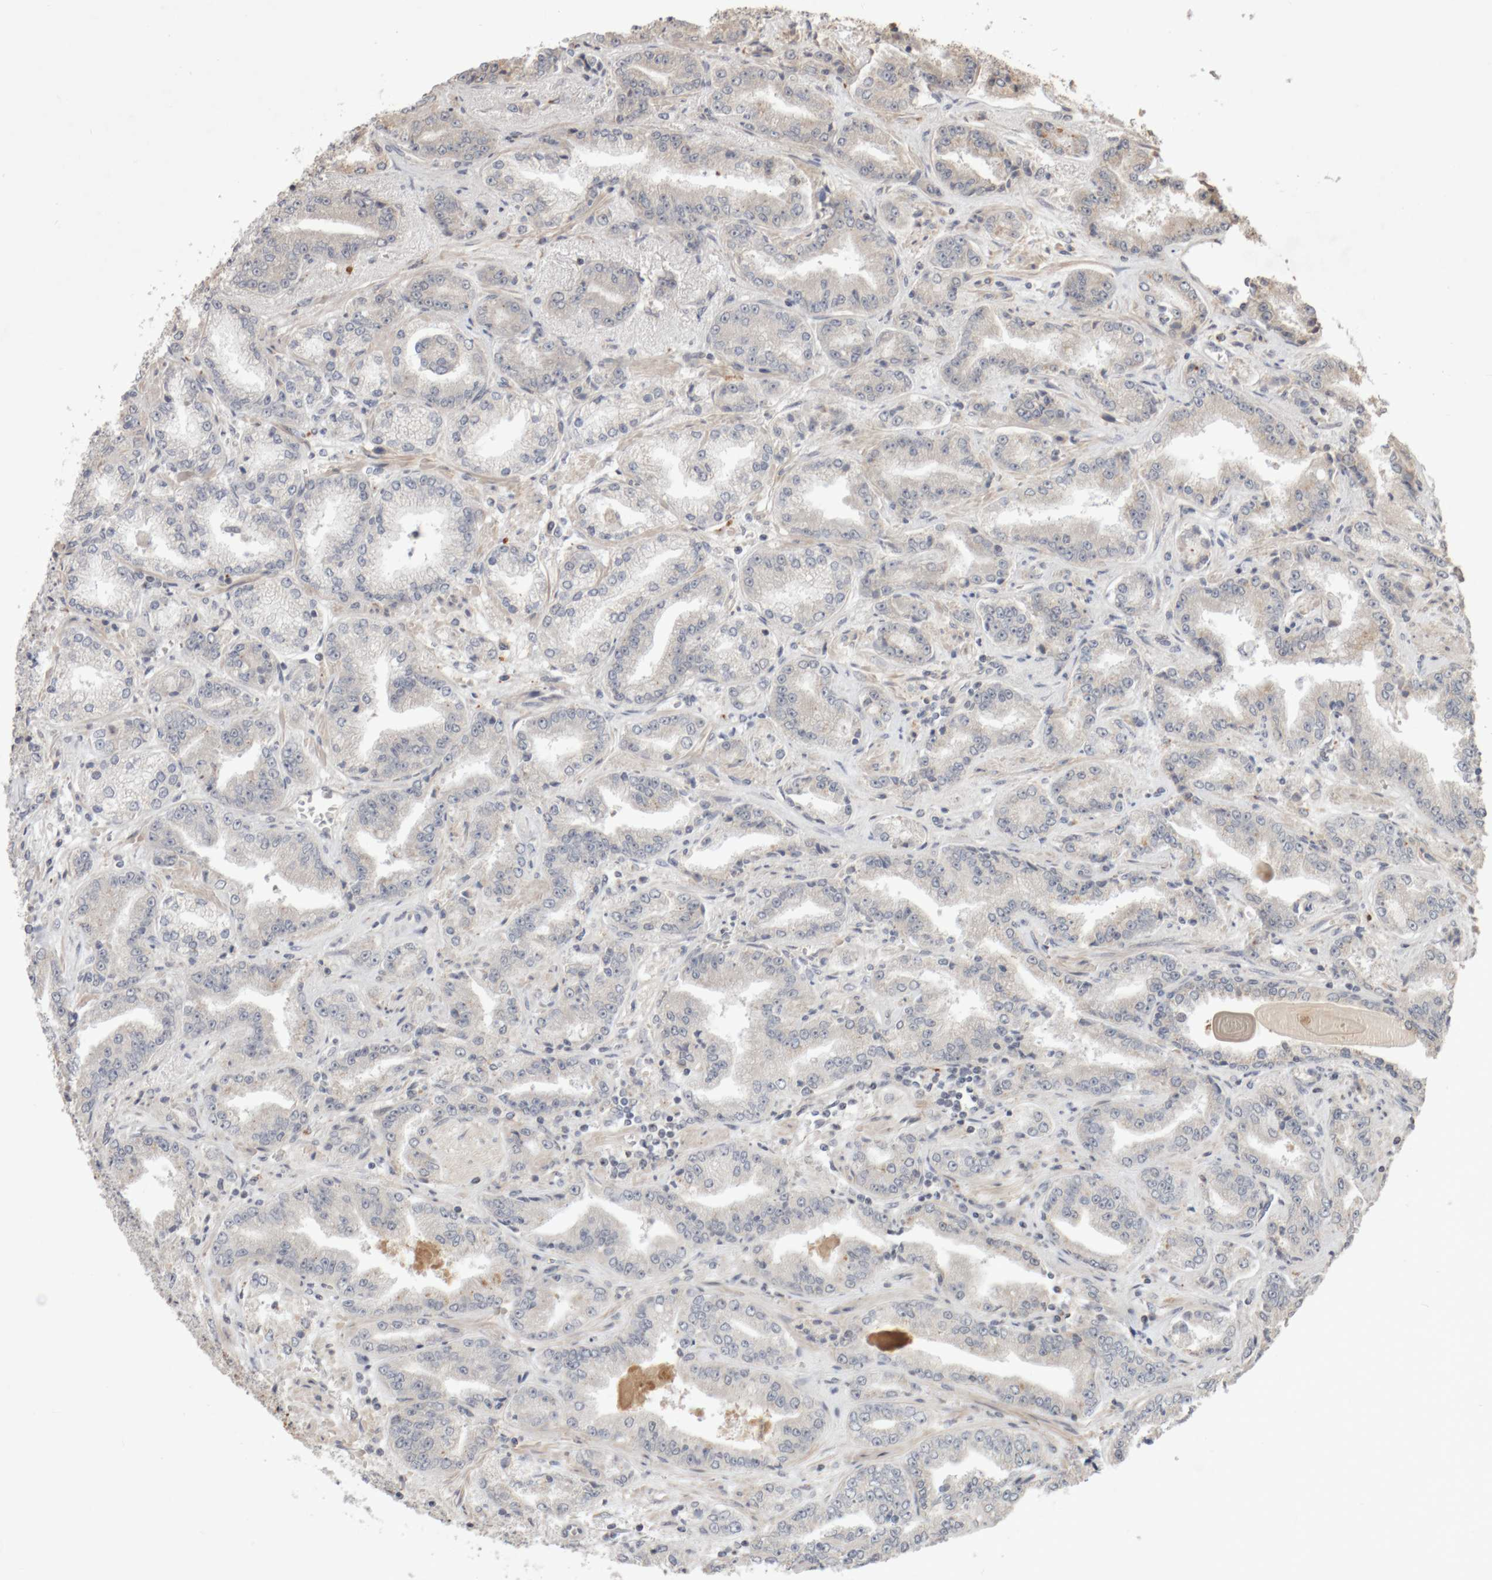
{"staining": {"intensity": "negative", "quantity": "none", "location": "none"}, "tissue": "prostate cancer", "cell_type": "Tumor cells", "image_type": "cancer", "snomed": [{"axis": "morphology", "description": "Adenocarcinoma, High grade"}, {"axis": "topography", "description": "Prostate"}], "caption": "This is an immunohistochemistry (IHC) micrograph of high-grade adenocarcinoma (prostate). There is no expression in tumor cells.", "gene": "DPH7", "patient": {"sex": "male", "age": 71}}